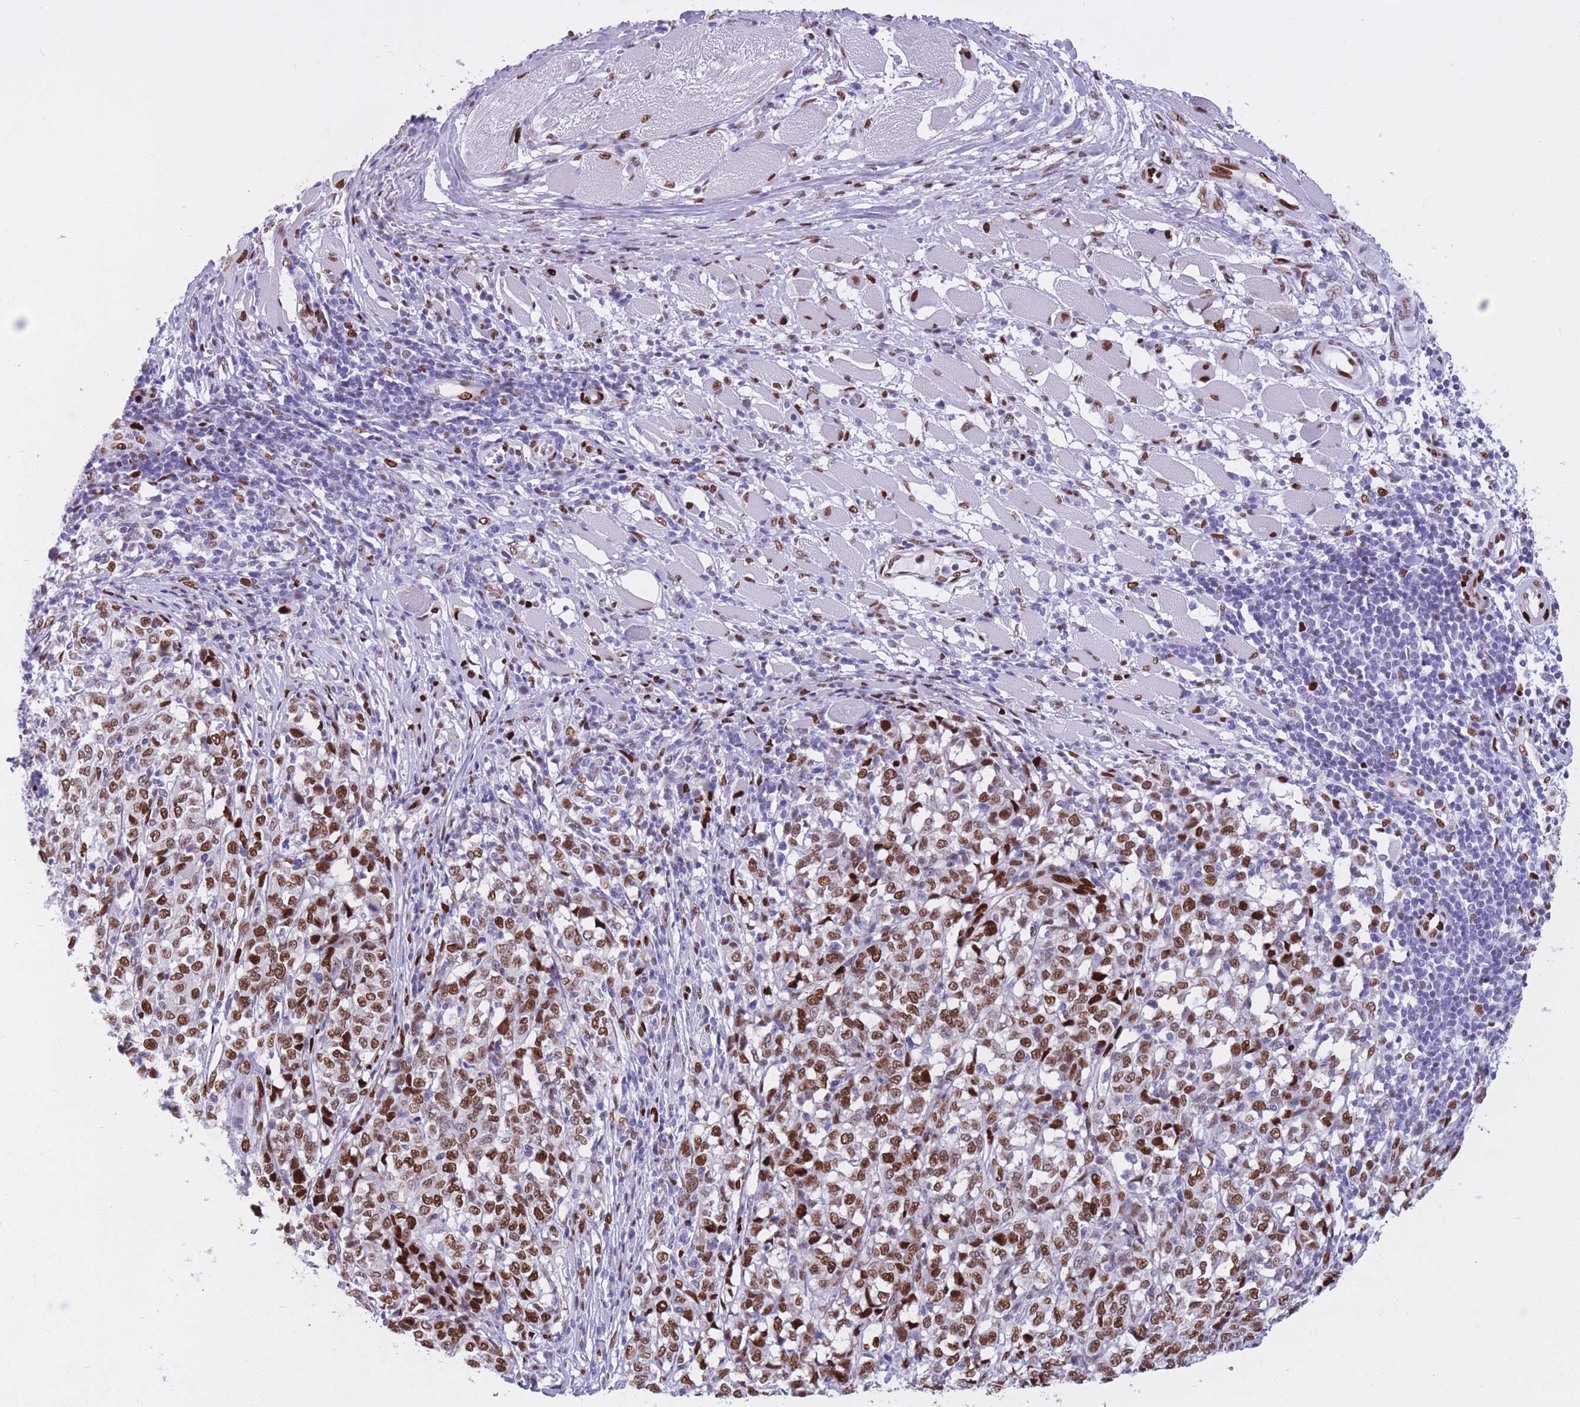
{"staining": {"intensity": "moderate", "quantity": "25%-75%", "location": "nuclear"}, "tissue": "melanoma", "cell_type": "Tumor cells", "image_type": "cancer", "snomed": [{"axis": "morphology", "description": "Malignant melanoma, NOS"}, {"axis": "topography", "description": "Skin"}], "caption": "Immunohistochemistry (IHC) image of neoplastic tissue: malignant melanoma stained using IHC displays medium levels of moderate protein expression localized specifically in the nuclear of tumor cells, appearing as a nuclear brown color.", "gene": "NASP", "patient": {"sex": "female", "age": 72}}